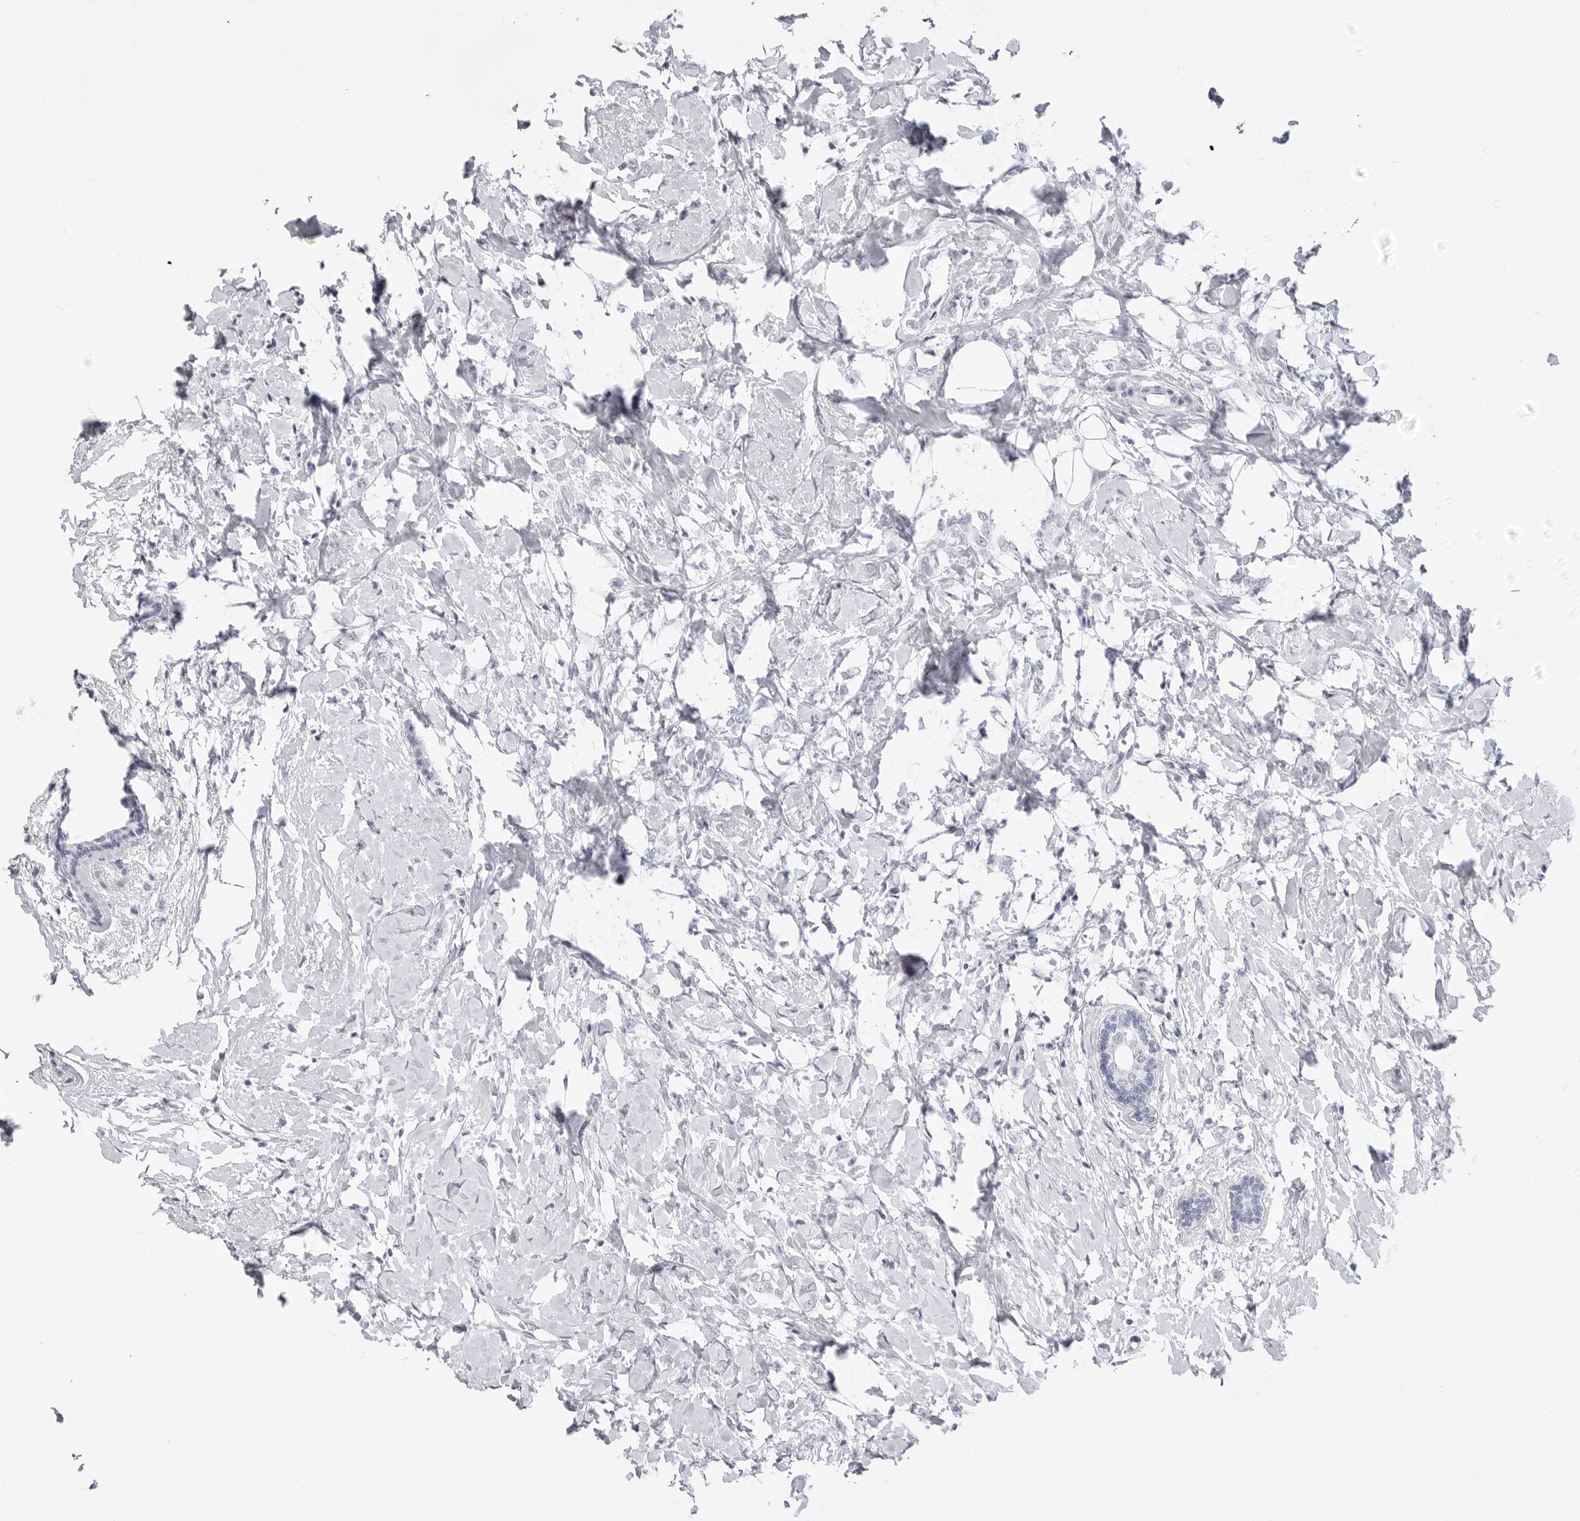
{"staining": {"intensity": "negative", "quantity": "none", "location": "none"}, "tissue": "breast cancer", "cell_type": "Tumor cells", "image_type": "cancer", "snomed": [{"axis": "morphology", "description": "Normal tissue, NOS"}, {"axis": "morphology", "description": "Lobular carcinoma"}, {"axis": "topography", "description": "Breast"}], "caption": "Immunohistochemistry of breast cancer exhibits no positivity in tumor cells.", "gene": "NASP", "patient": {"sex": "female", "age": 47}}